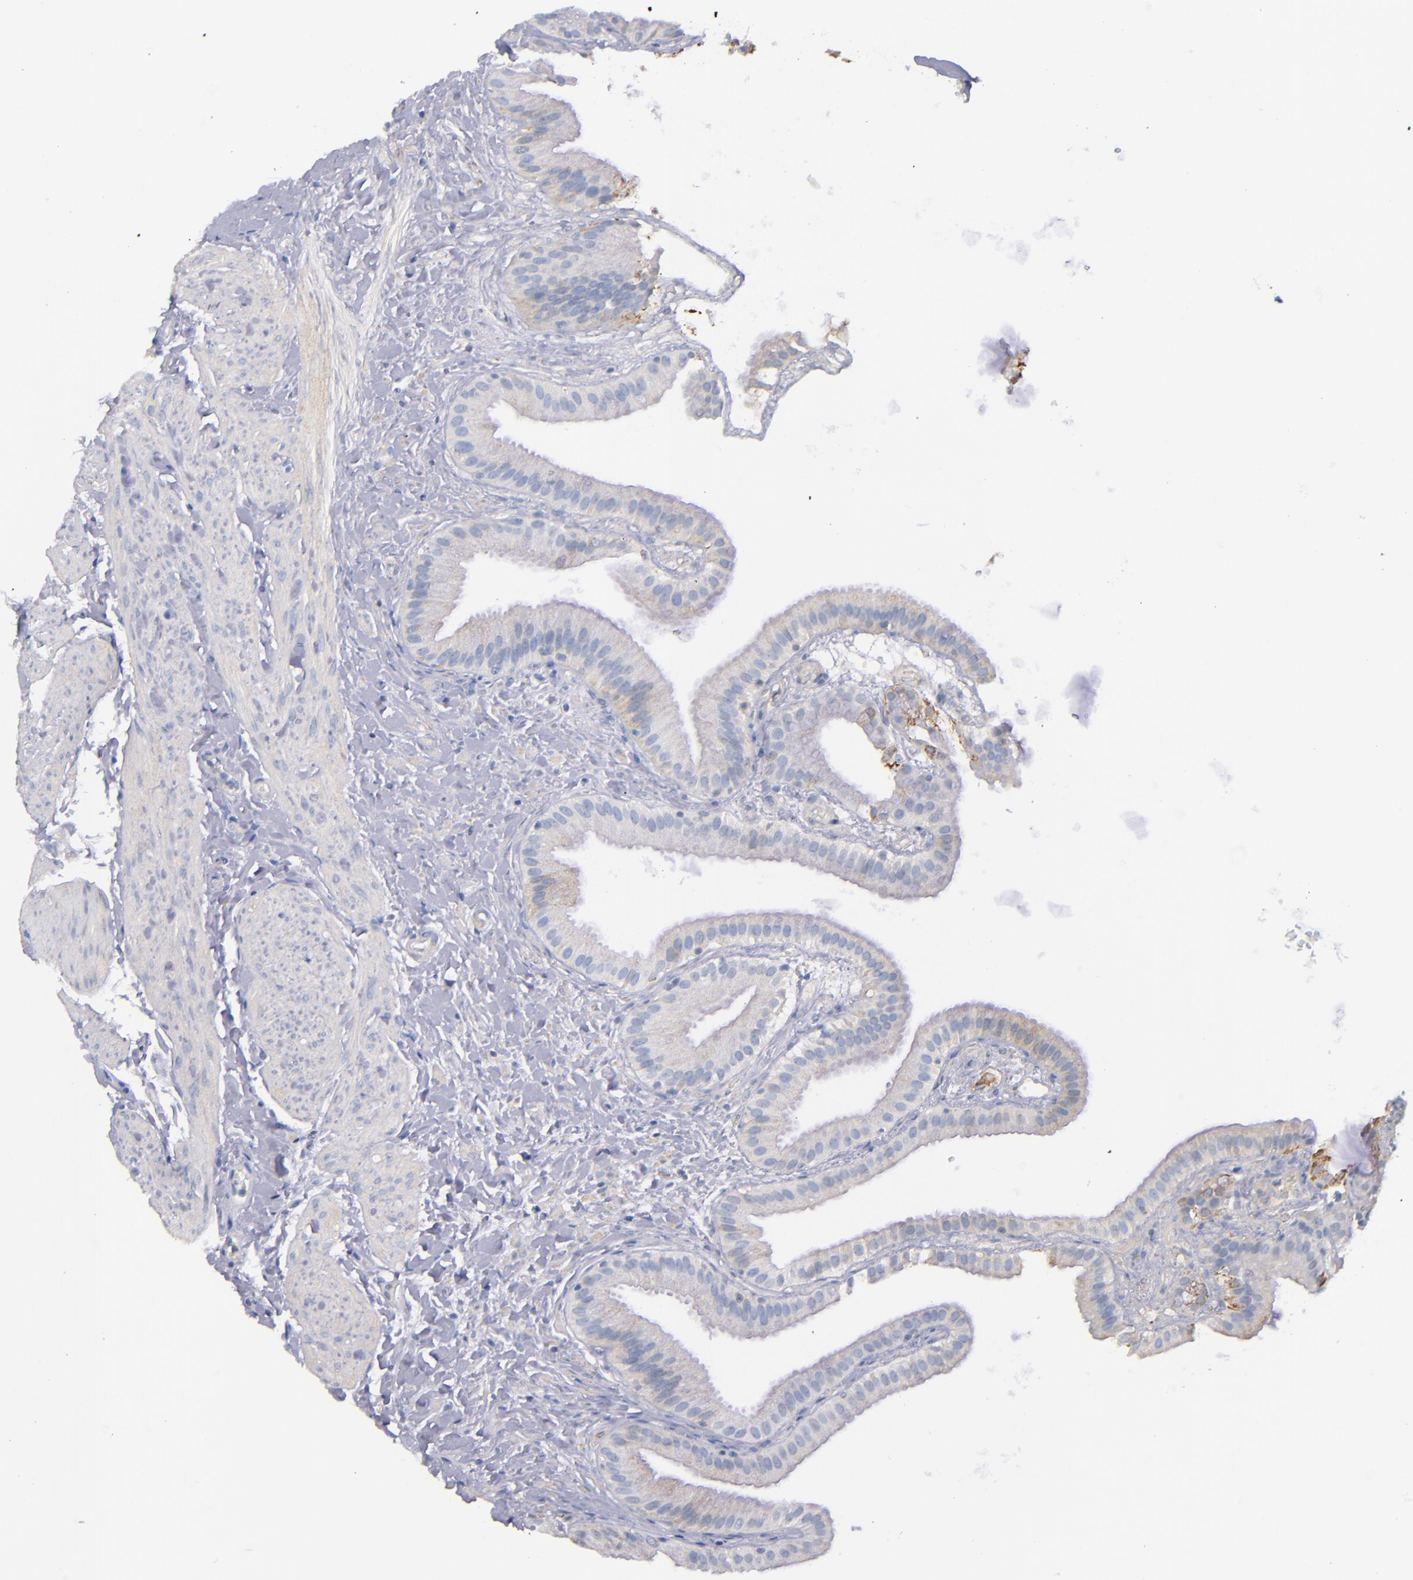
{"staining": {"intensity": "negative", "quantity": "none", "location": "none"}, "tissue": "gallbladder", "cell_type": "Glandular cells", "image_type": "normal", "snomed": [{"axis": "morphology", "description": "Normal tissue, NOS"}, {"axis": "topography", "description": "Gallbladder"}], "caption": "Human gallbladder stained for a protein using immunohistochemistry shows no expression in glandular cells.", "gene": "CNTNAP2", "patient": {"sex": "female", "age": 63}}